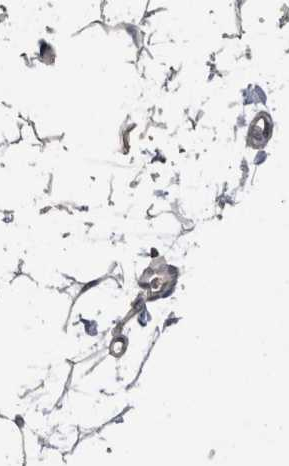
{"staining": {"intensity": "negative", "quantity": "none", "location": "none"}, "tissue": "breast", "cell_type": "Adipocytes", "image_type": "normal", "snomed": [{"axis": "morphology", "description": "Normal tissue, NOS"}, {"axis": "topography", "description": "Breast"}], "caption": "This is an IHC histopathology image of unremarkable human breast. There is no staining in adipocytes.", "gene": "PIK3AP1", "patient": {"sex": "female", "age": 23}}